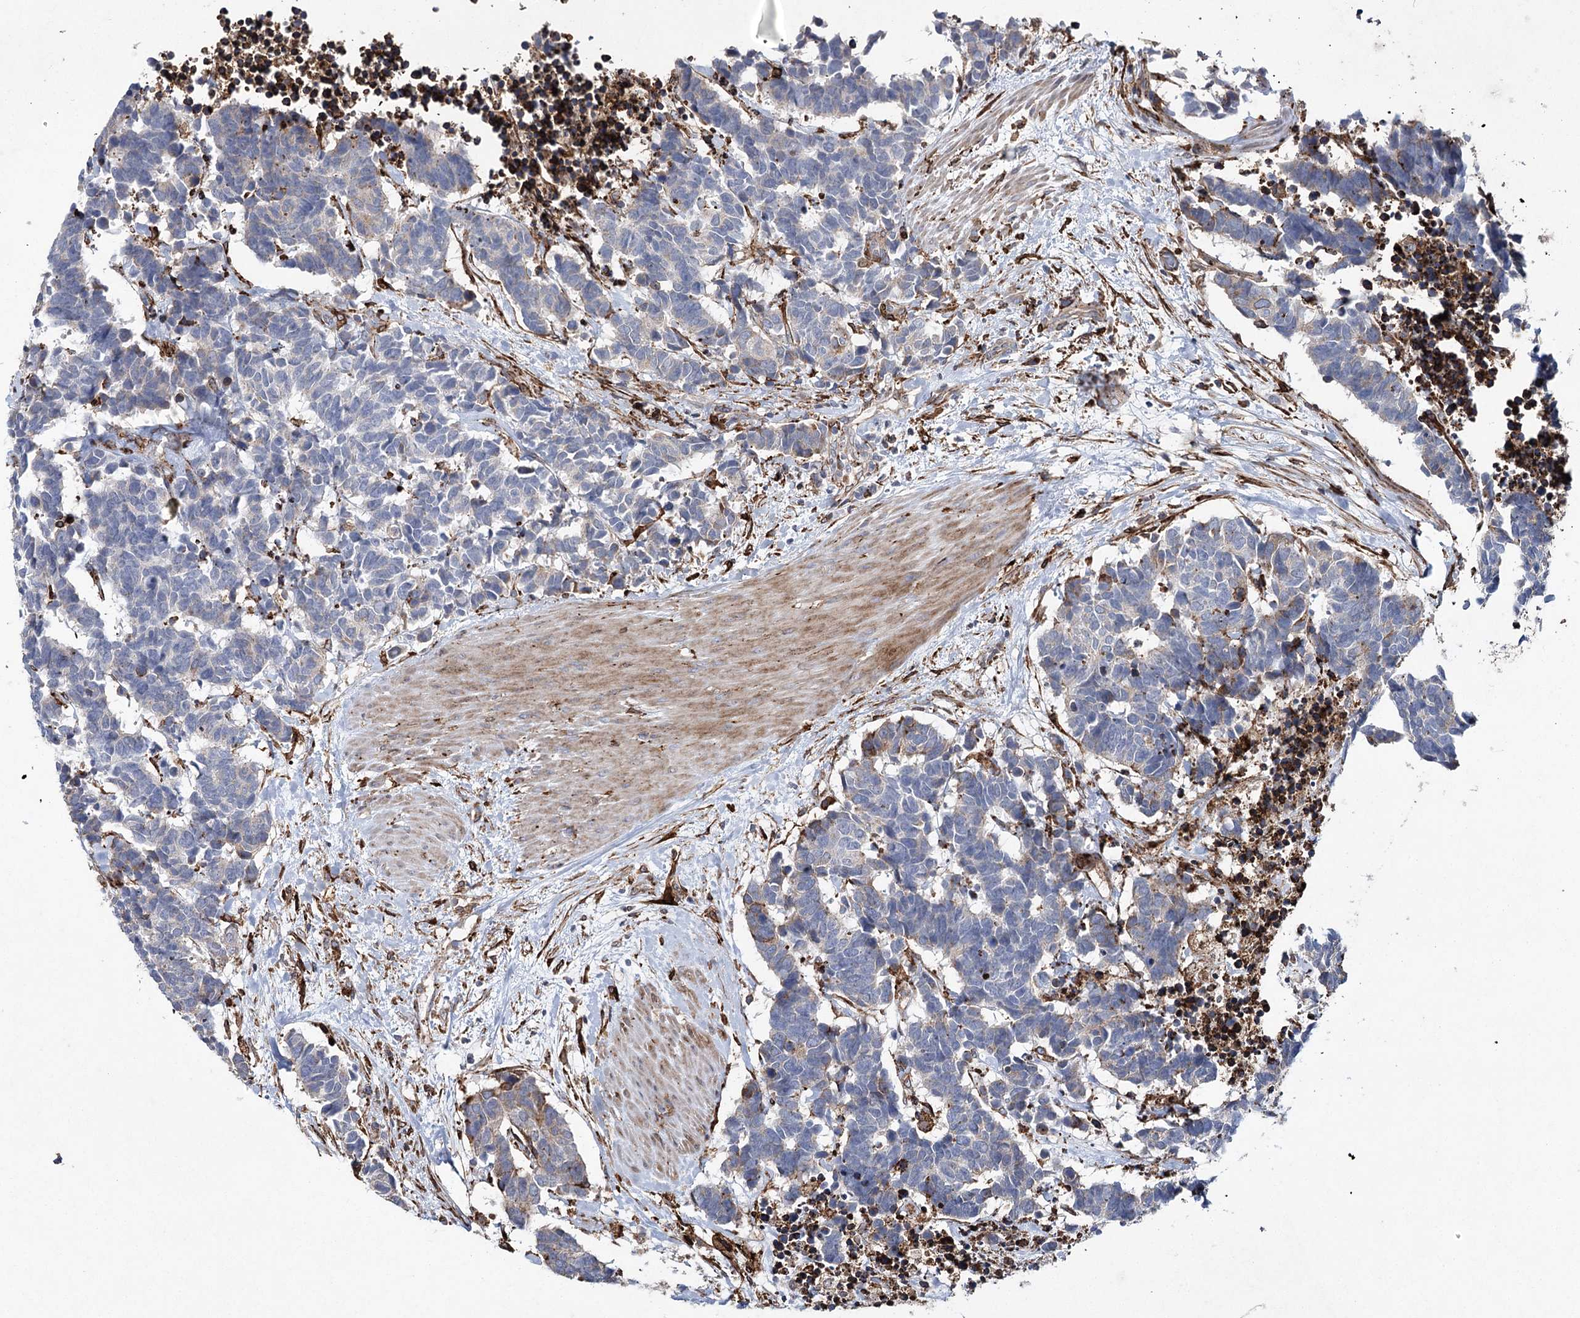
{"staining": {"intensity": "negative", "quantity": "none", "location": "none"}, "tissue": "carcinoid", "cell_type": "Tumor cells", "image_type": "cancer", "snomed": [{"axis": "morphology", "description": "Carcinoma, NOS"}, {"axis": "morphology", "description": "Carcinoid, malignant, NOS"}, {"axis": "topography", "description": "Urinary bladder"}], "caption": "Malignant carcinoid stained for a protein using IHC reveals no staining tumor cells.", "gene": "DCUN1D4", "patient": {"sex": "male", "age": 57}}